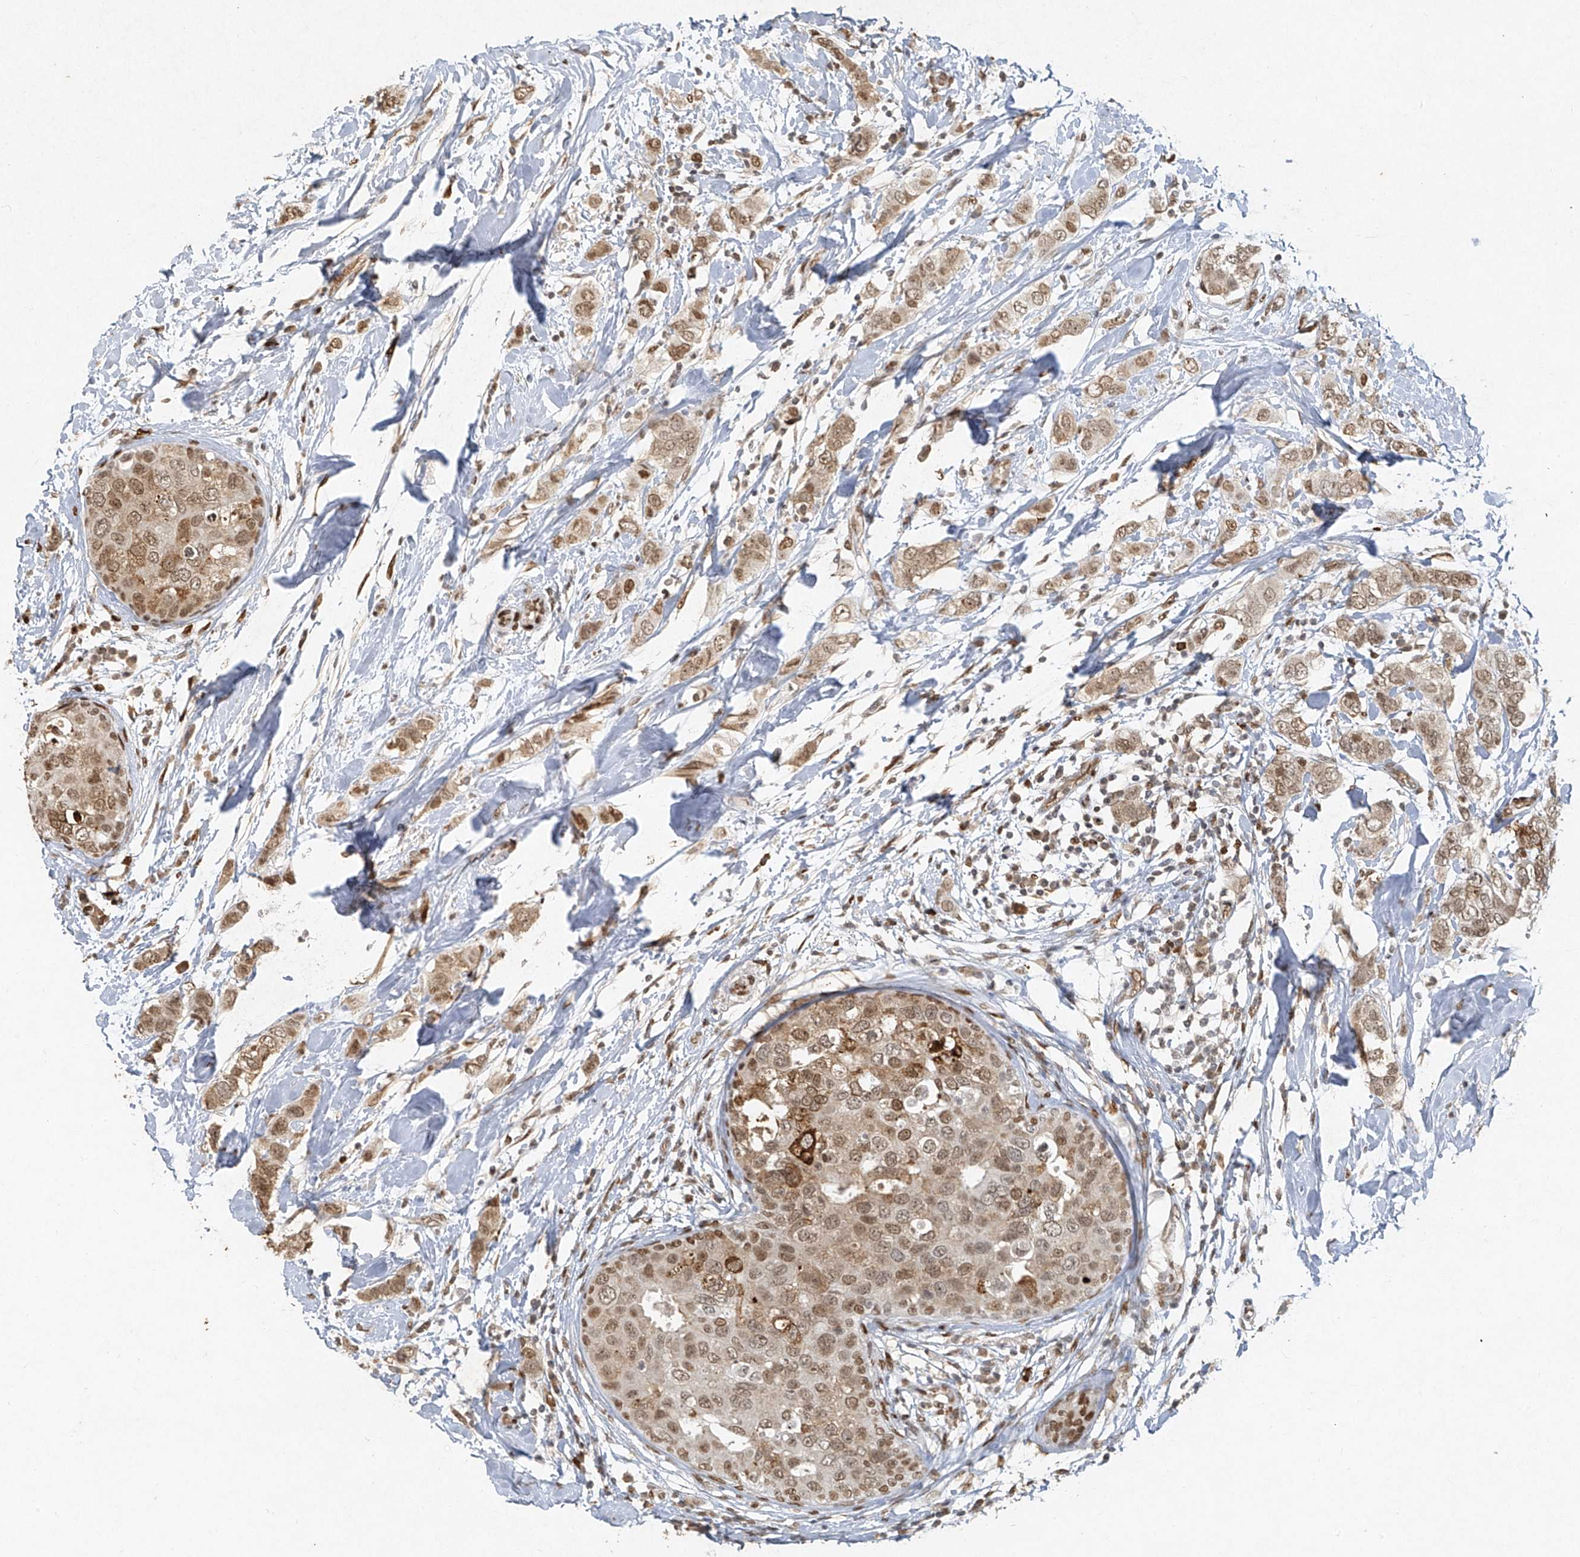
{"staining": {"intensity": "moderate", "quantity": ">75%", "location": "nuclear"}, "tissue": "breast cancer", "cell_type": "Tumor cells", "image_type": "cancer", "snomed": [{"axis": "morphology", "description": "Duct carcinoma"}, {"axis": "topography", "description": "Breast"}], "caption": "Invasive ductal carcinoma (breast) stained for a protein displays moderate nuclear positivity in tumor cells.", "gene": "ATRIP", "patient": {"sex": "female", "age": 50}}